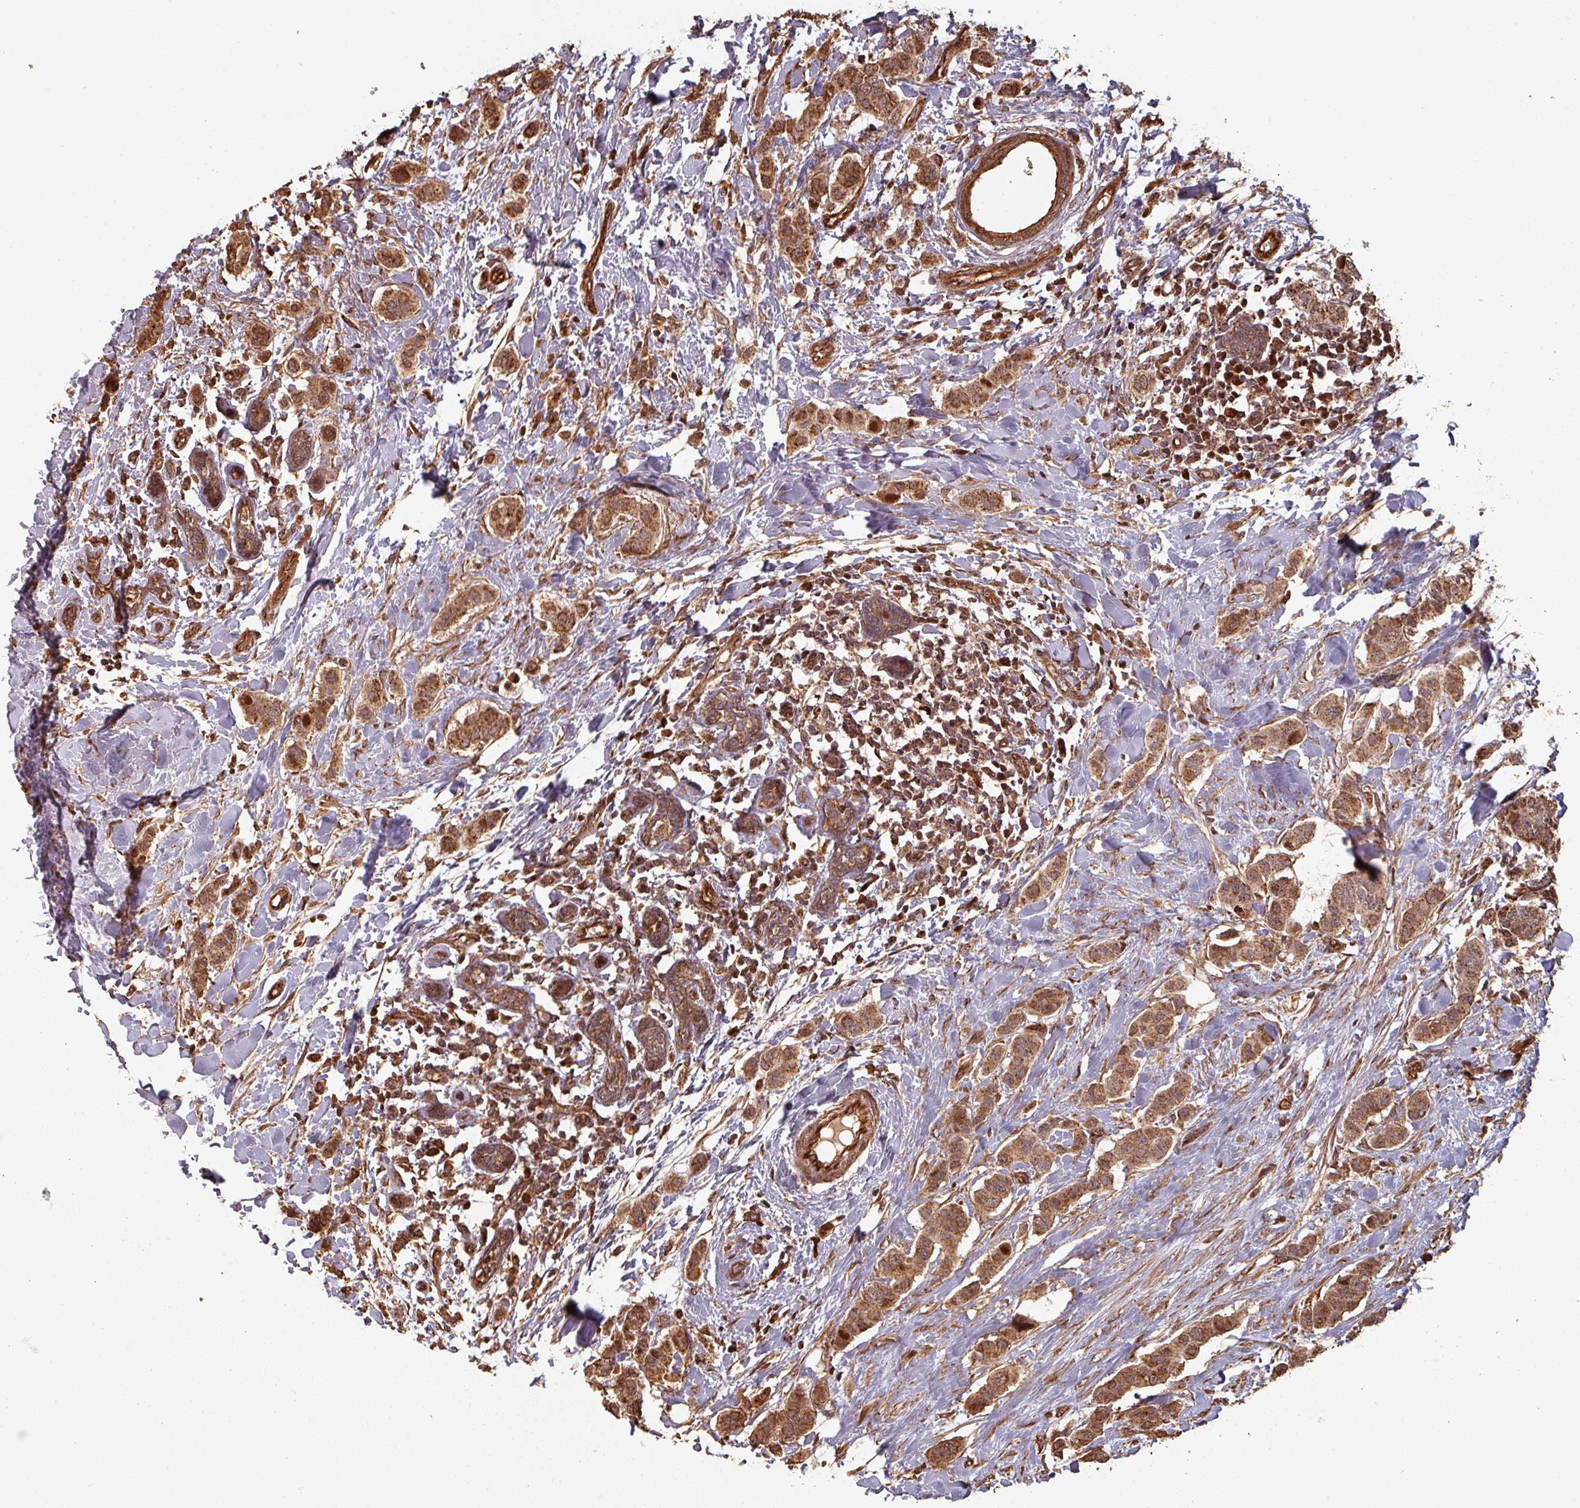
{"staining": {"intensity": "strong", "quantity": ">75%", "location": "cytoplasmic/membranous,nuclear"}, "tissue": "breast cancer", "cell_type": "Tumor cells", "image_type": "cancer", "snomed": [{"axis": "morphology", "description": "Duct carcinoma"}, {"axis": "topography", "description": "Breast"}], "caption": "DAB immunohistochemical staining of human breast cancer displays strong cytoplasmic/membranous and nuclear protein staining in approximately >75% of tumor cells. (DAB (3,3'-diaminobenzidine) = brown stain, brightfield microscopy at high magnification).", "gene": "EID1", "patient": {"sex": "female", "age": 40}}